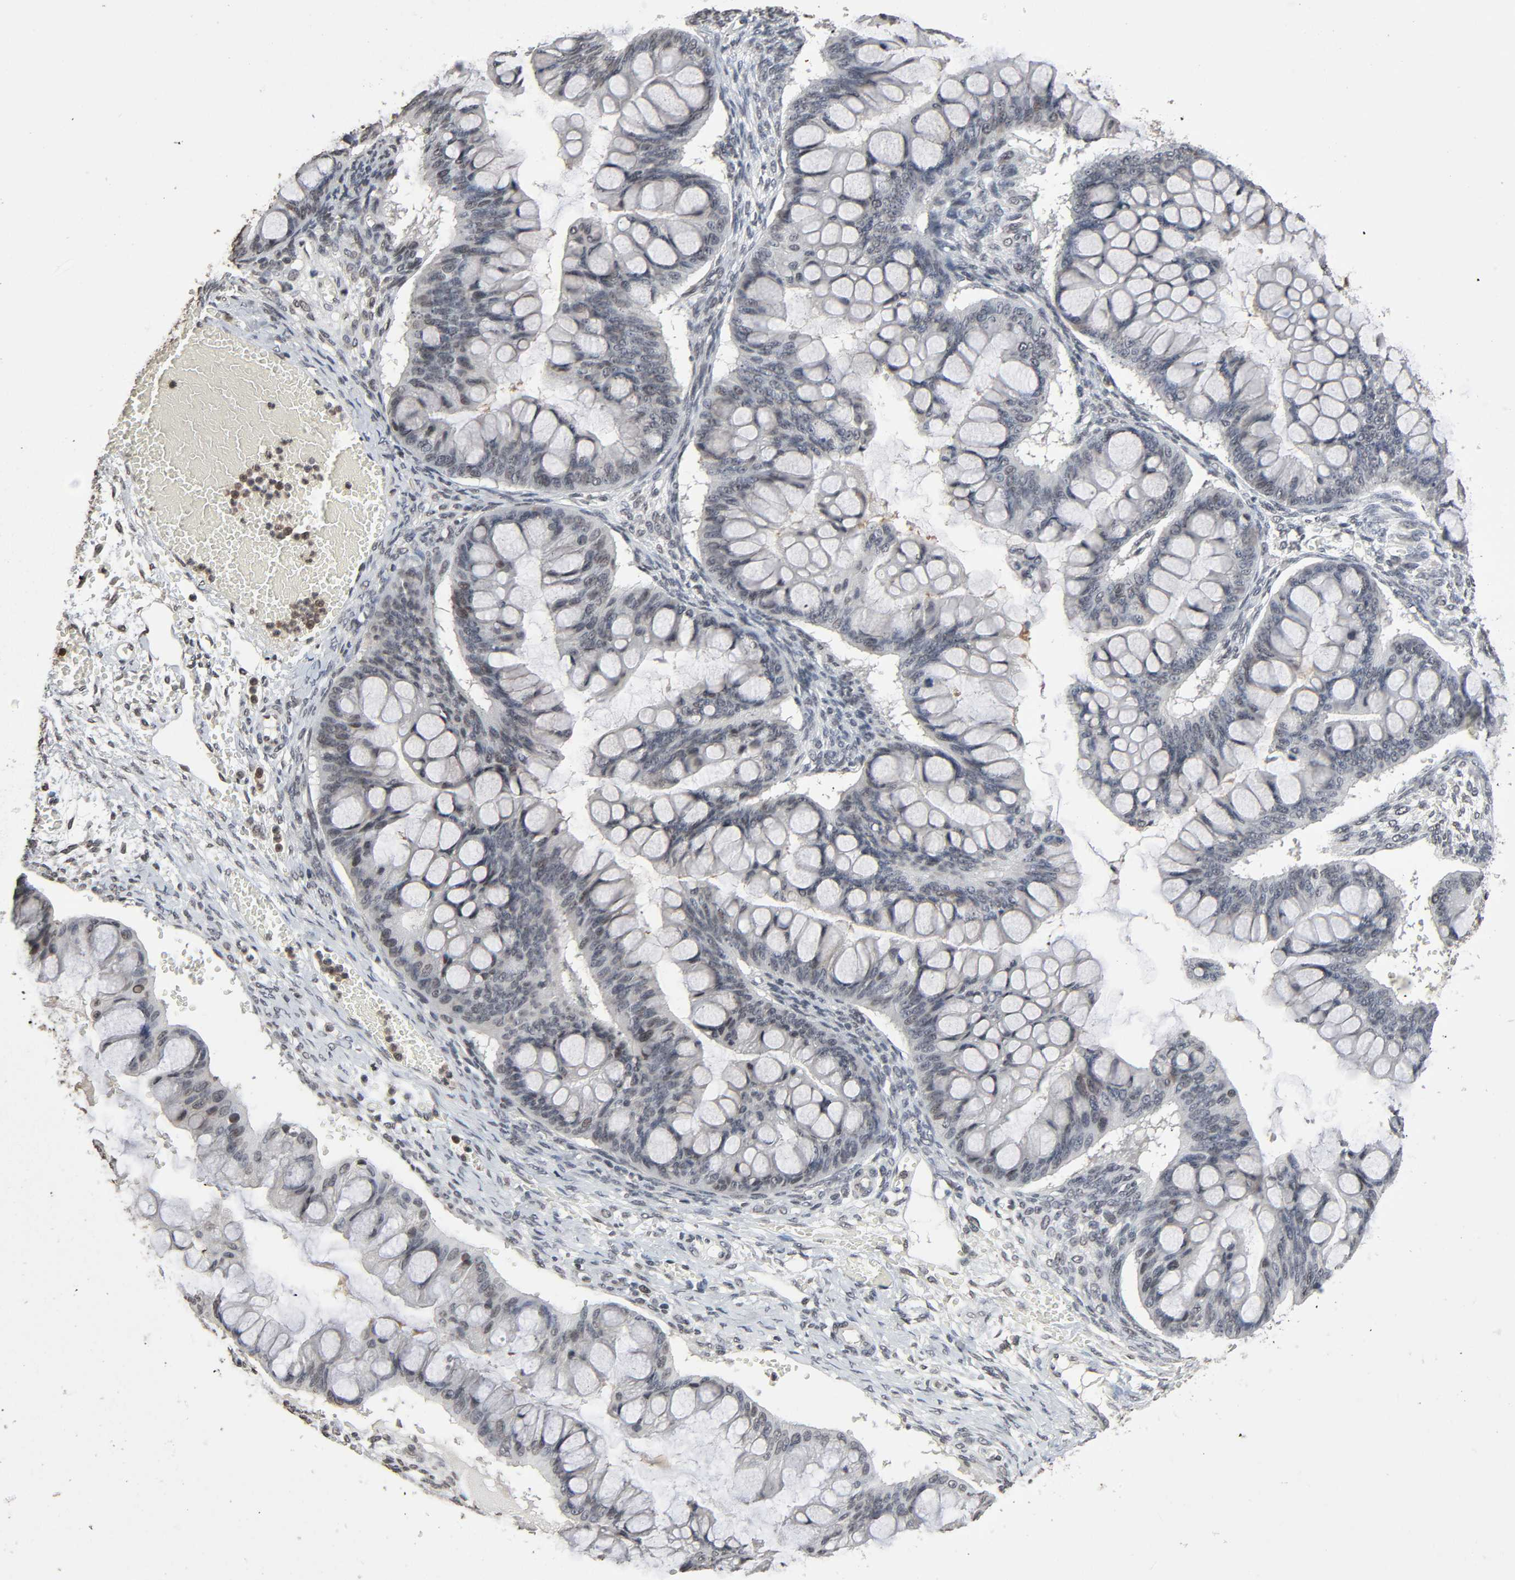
{"staining": {"intensity": "negative", "quantity": "none", "location": "none"}, "tissue": "ovarian cancer", "cell_type": "Tumor cells", "image_type": "cancer", "snomed": [{"axis": "morphology", "description": "Cystadenocarcinoma, mucinous, NOS"}, {"axis": "topography", "description": "Ovary"}], "caption": "Immunohistochemistry (IHC) of ovarian cancer displays no staining in tumor cells.", "gene": "STK4", "patient": {"sex": "female", "age": 73}}